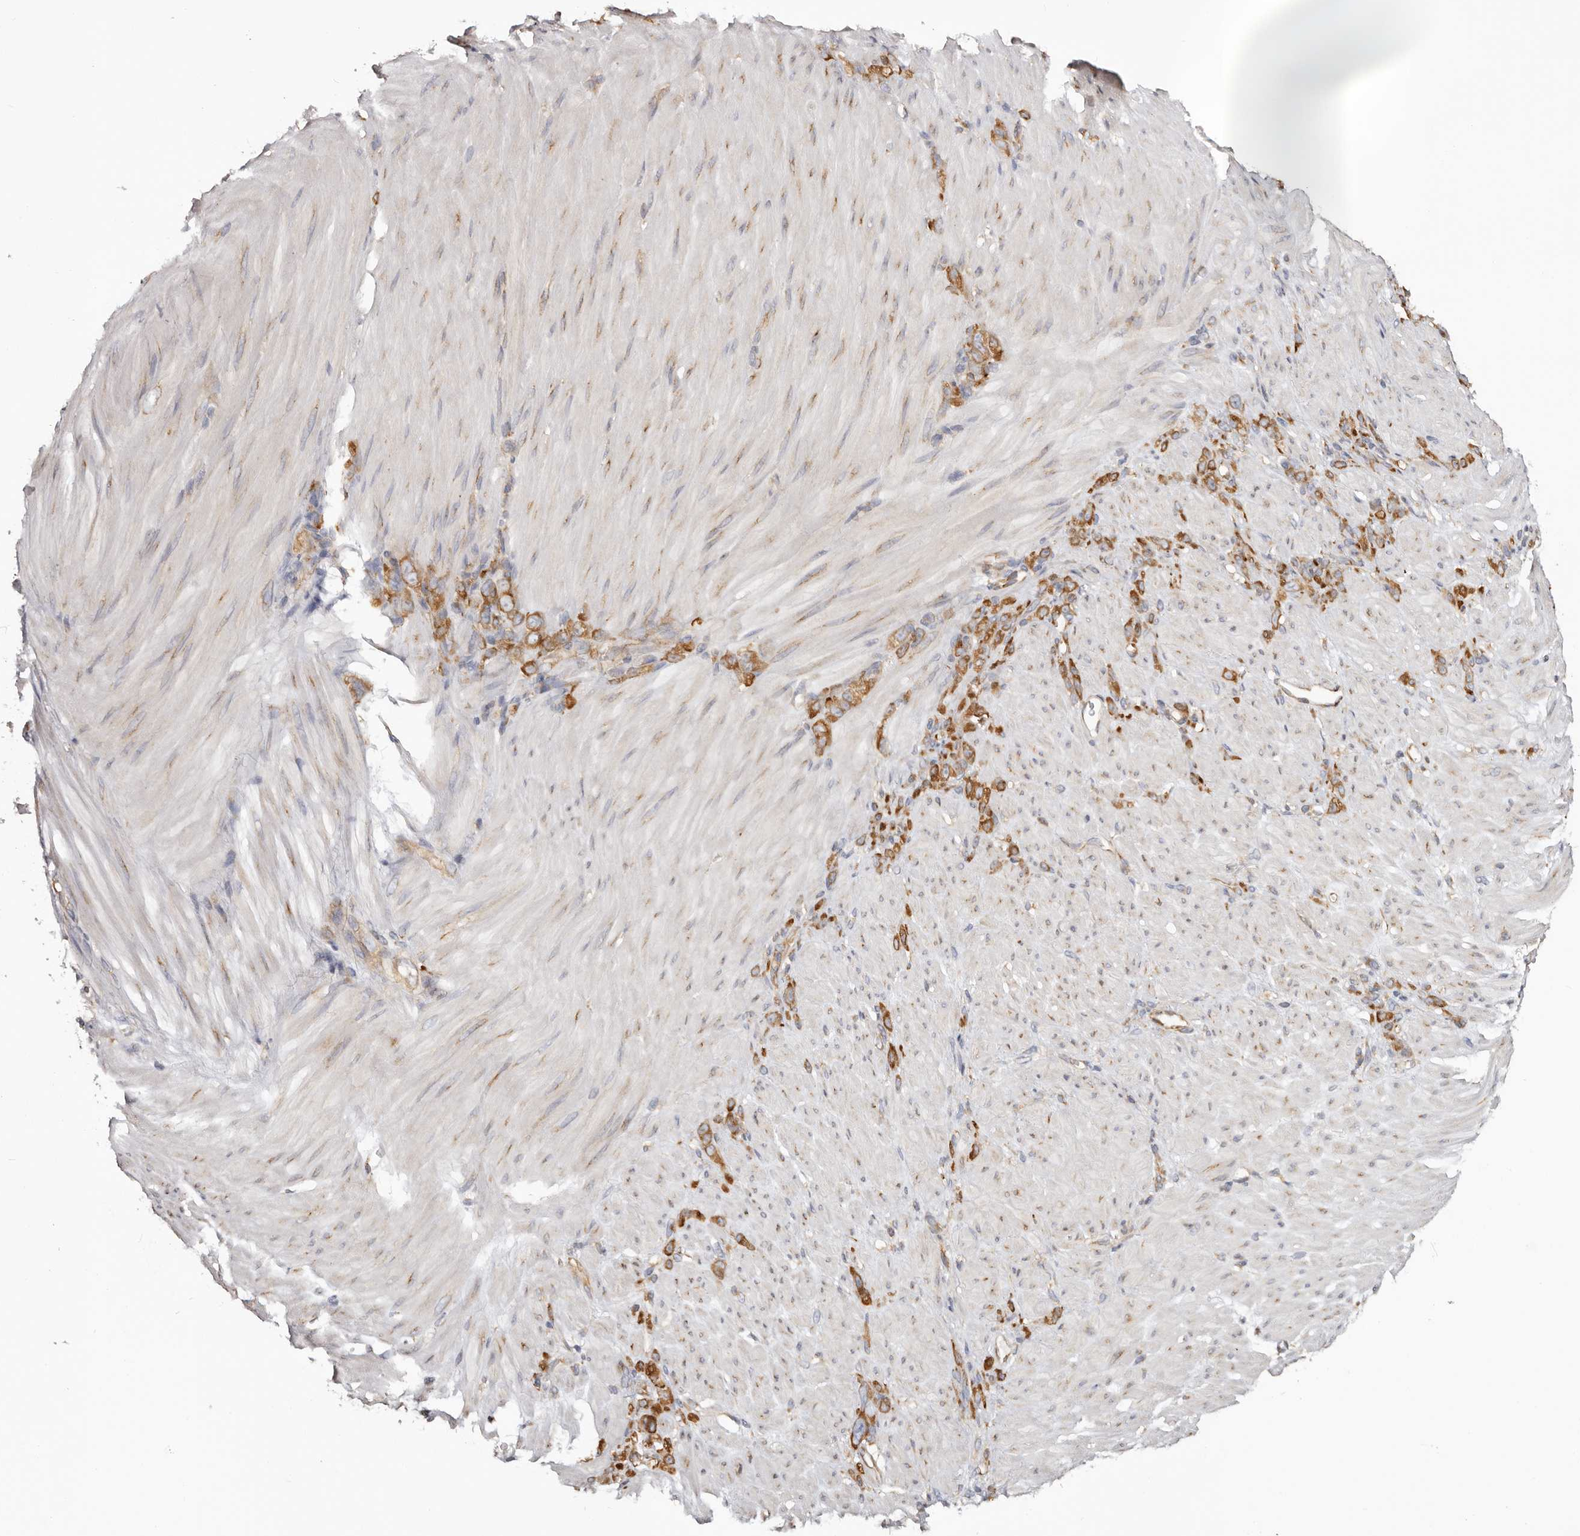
{"staining": {"intensity": "moderate", "quantity": ">75%", "location": "cytoplasmic/membranous"}, "tissue": "stomach cancer", "cell_type": "Tumor cells", "image_type": "cancer", "snomed": [{"axis": "morphology", "description": "Normal tissue, NOS"}, {"axis": "morphology", "description": "Adenocarcinoma, NOS"}, {"axis": "topography", "description": "Stomach"}], "caption": "Protein staining of stomach cancer (adenocarcinoma) tissue demonstrates moderate cytoplasmic/membranous staining in approximately >75% of tumor cells. The staining was performed using DAB, with brown indicating positive protein expression. Nuclei are stained blue with hematoxylin.", "gene": "EPRS1", "patient": {"sex": "male", "age": 82}}